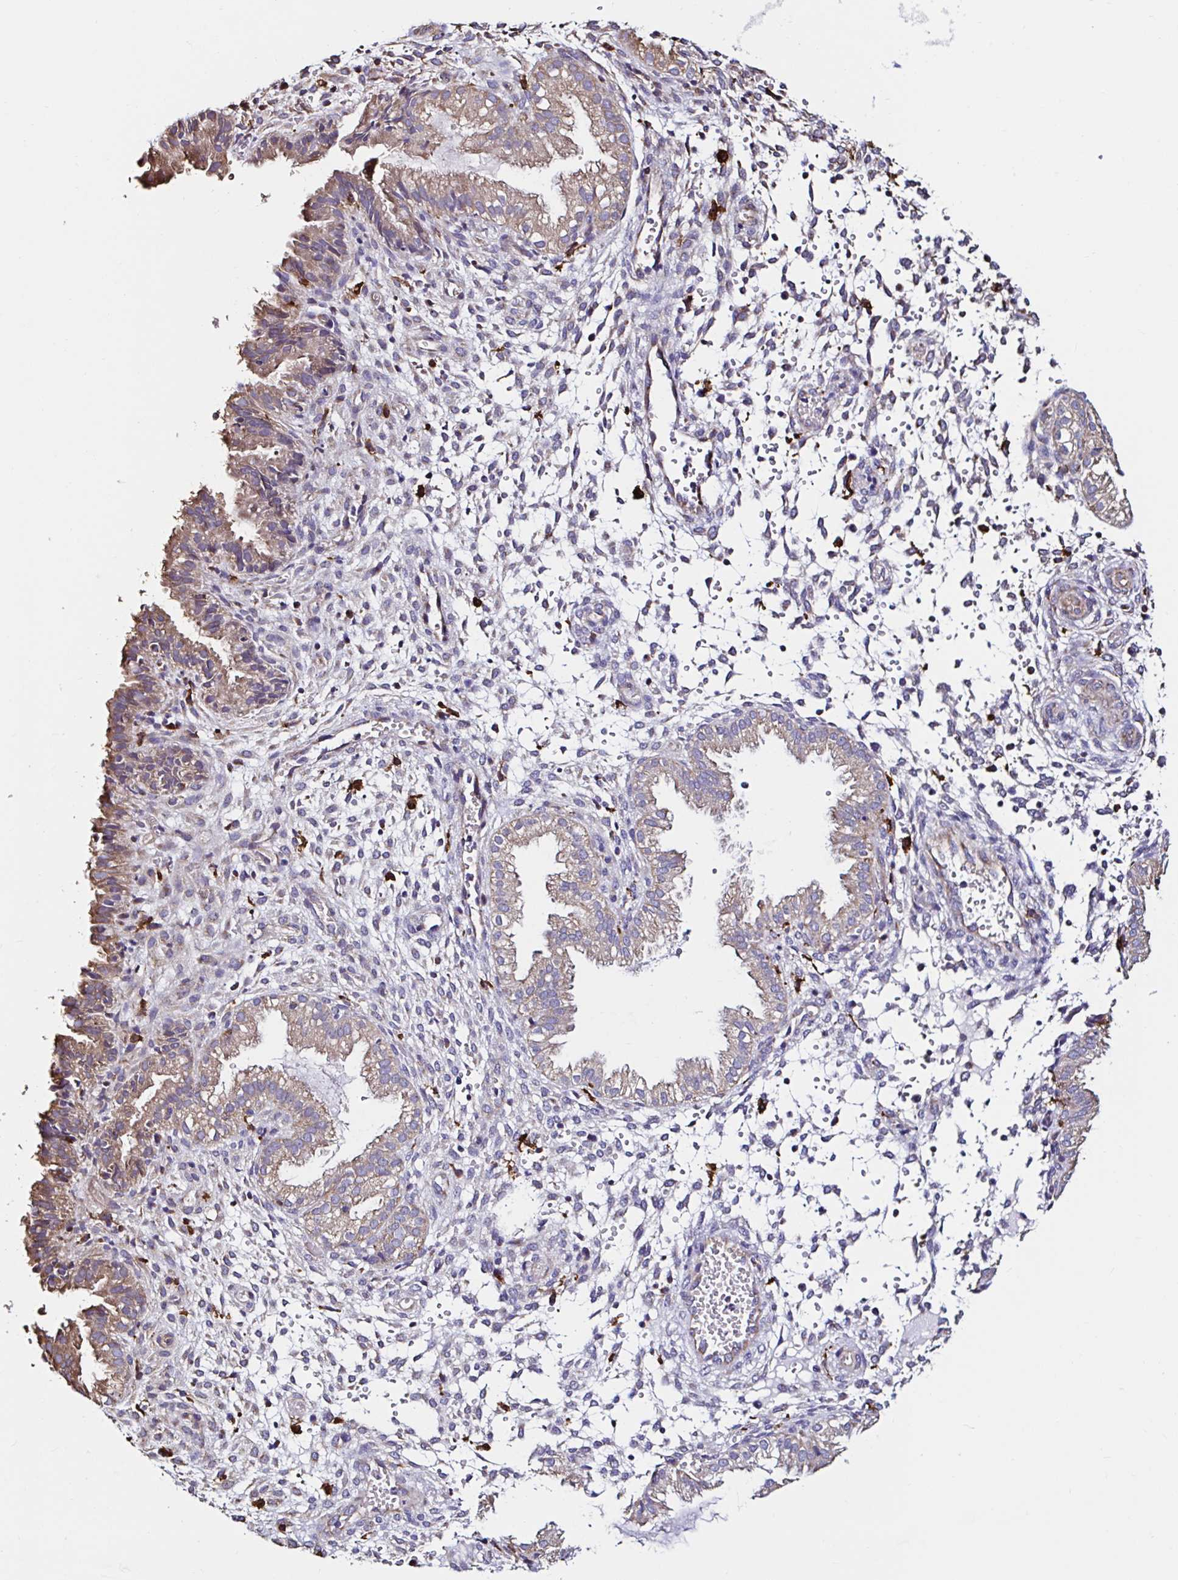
{"staining": {"intensity": "negative", "quantity": "none", "location": "none"}, "tissue": "endometrium", "cell_type": "Cells in endometrial stroma", "image_type": "normal", "snomed": [{"axis": "morphology", "description": "Normal tissue, NOS"}, {"axis": "topography", "description": "Endometrium"}], "caption": "Immunohistochemistry micrograph of unremarkable human endometrium stained for a protein (brown), which displays no positivity in cells in endometrial stroma.", "gene": "MSR1", "patient": {"sex": "female", "age": 33}}